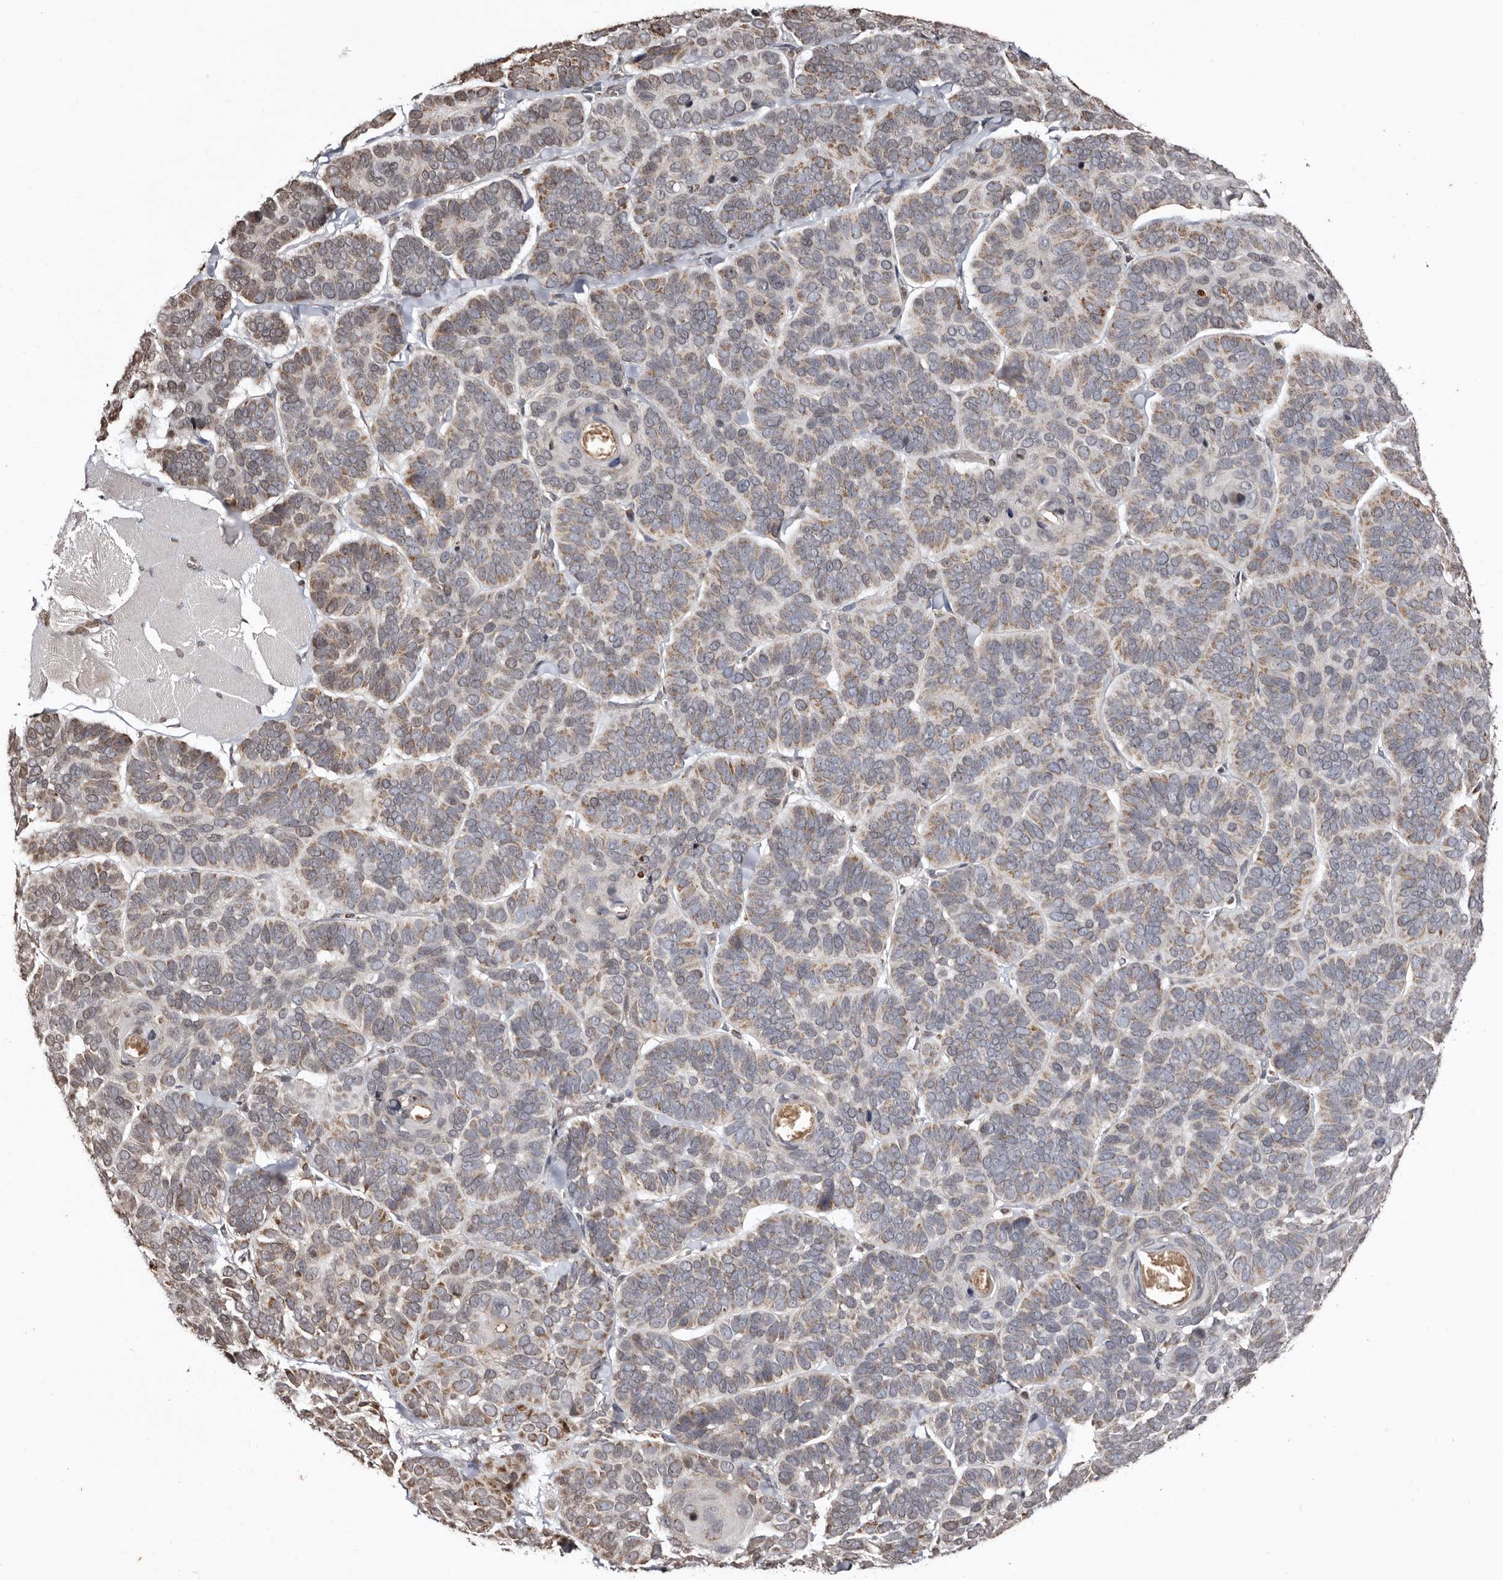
{"staining": {"intensity": "moderate", "quantity": "25%-75%", "location": "cytoplasmic/membranous"}, "tissue": "skin cancer", "cell_type": "Tumor cells", "image_type": "cancer", "snomed": [{"axis": "morphology", "description": "Basal cell carcinoma"}, {"axis": "topography", "description": "Skin"}], "caption": "Skin cancer (basal cell carcinoma) stained for a protein shows moderate cytoplasmic/membranous positivity in tumor cells.", "gene": "CCDC190", "patient": {"sex": "male", "age": 62}}